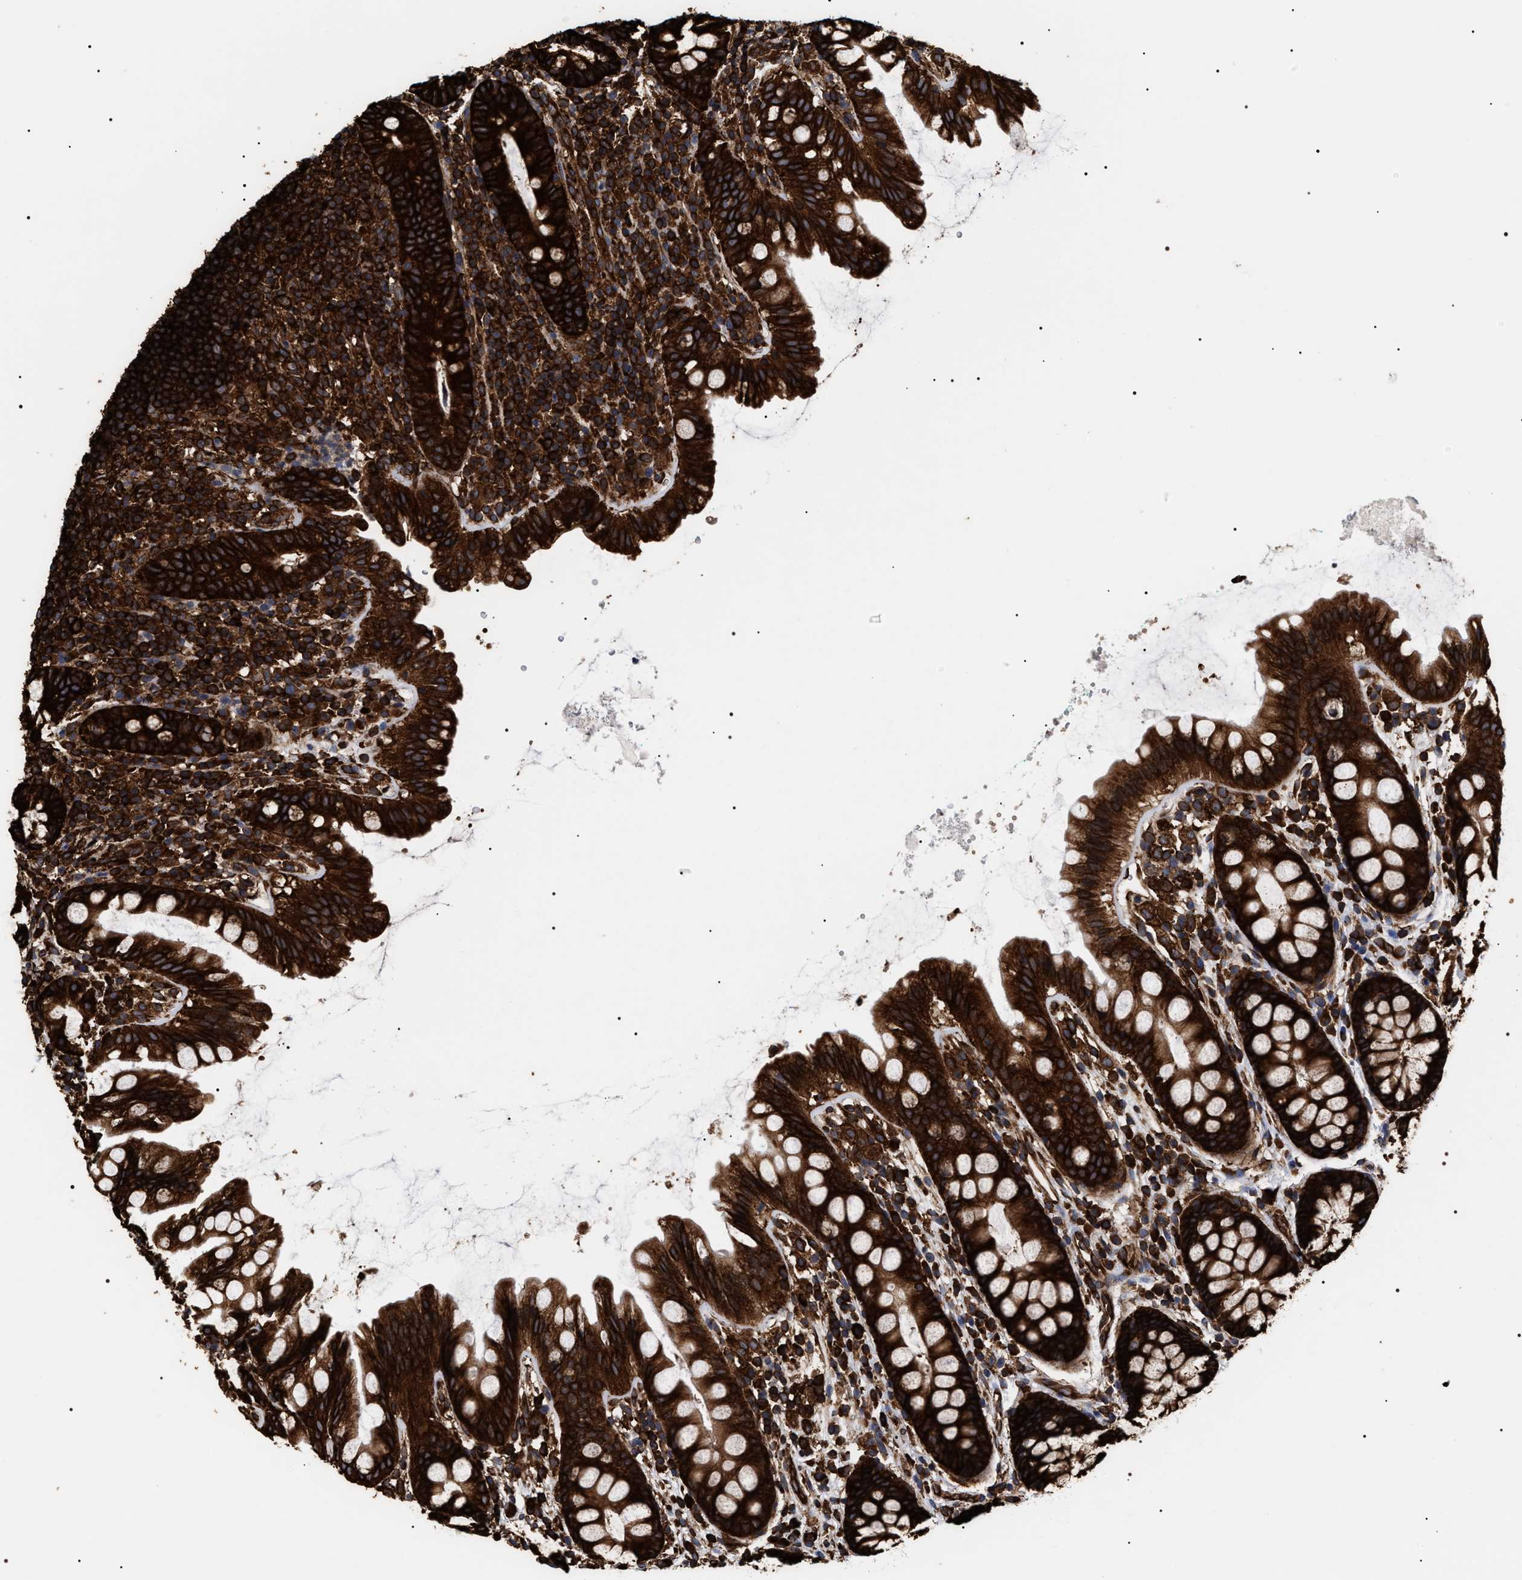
{"staining": {"intensity": "strong", "quantity": ">75%", "location": "cytoplasmic/membranous"}, "tissue": "rectum", "cell_type": "Glandular cells", "image_type": "normal", "snomed": [{"axis": "morphology", "description": "Normal tissue, NOS"}, {"axis": "topography", "description": "Rectum"}], "caption": "DAB immunohistochemical staining of unremarkable rectum exhibits strong cytoplasmic/membranous protein staining in approximately >75% of glandular cells.", "gene": "SERBP1", "patient": {"sex": "female", "age": 65}}